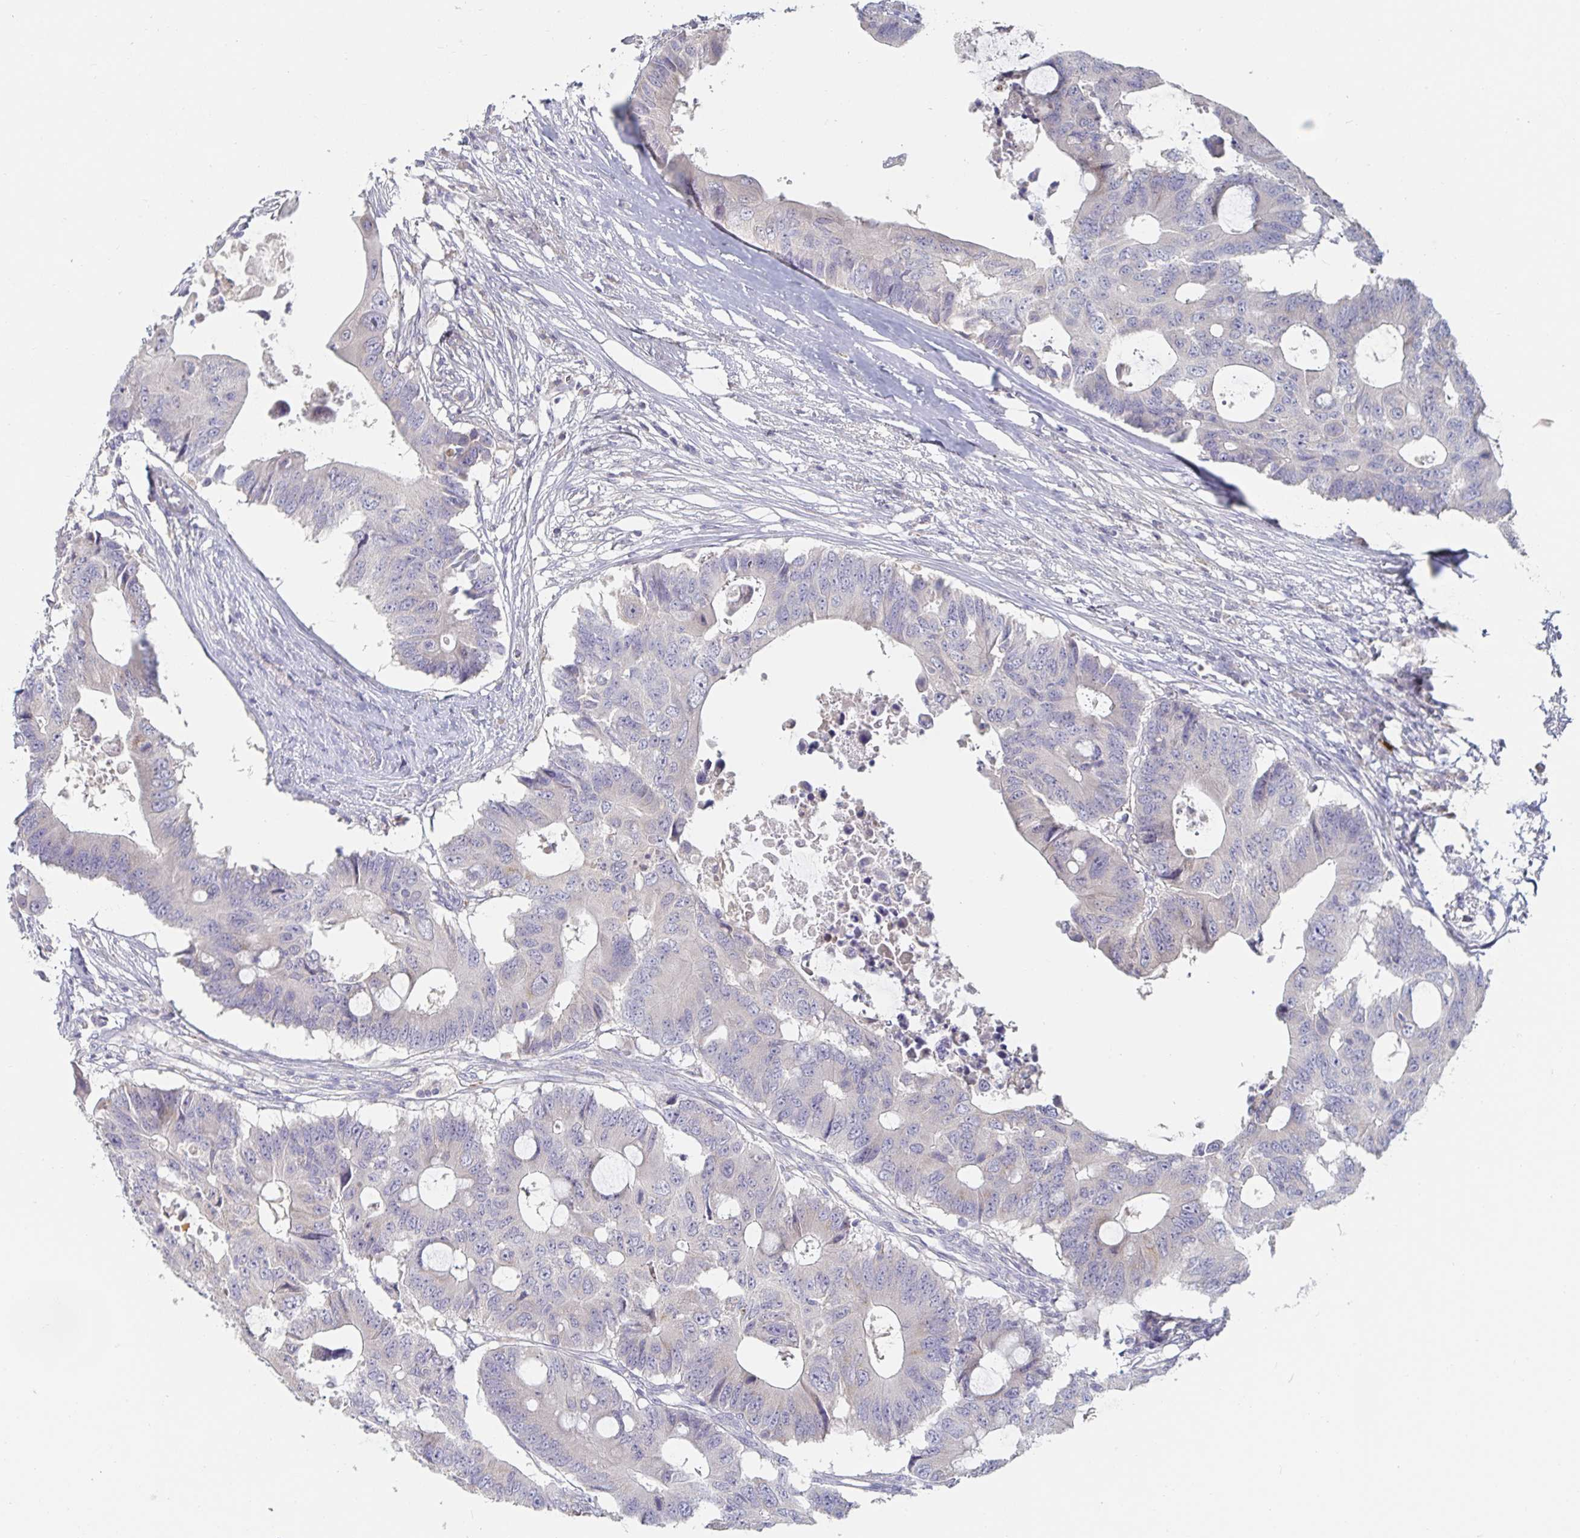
{"staining": {"intensity": "negative", "quantity": "none", "location": "none"}, "tissue": "colorectal cancer", "cell_type": "Tumor cells", "image_type": "cancer", "snomed": [{"axis": "morphology", "description": "Adenocarcinoma, NOS"}, {"axis": "topography", "description": "Colon"}], "caption": "High power microscopy histopathology image of an IHC micrograph of colorectal adenocarcinoma, revealing no significant expression in tumor cells. Brightfield microscopy of immunohistochemistry (IHC) stained with DAB (3,3'-diaminobenzidine) (brown) and hematoxylin (blue), captured at high magnification.", "gene": "SPPL3", "patient": {"sex": "male", "age": 71}}